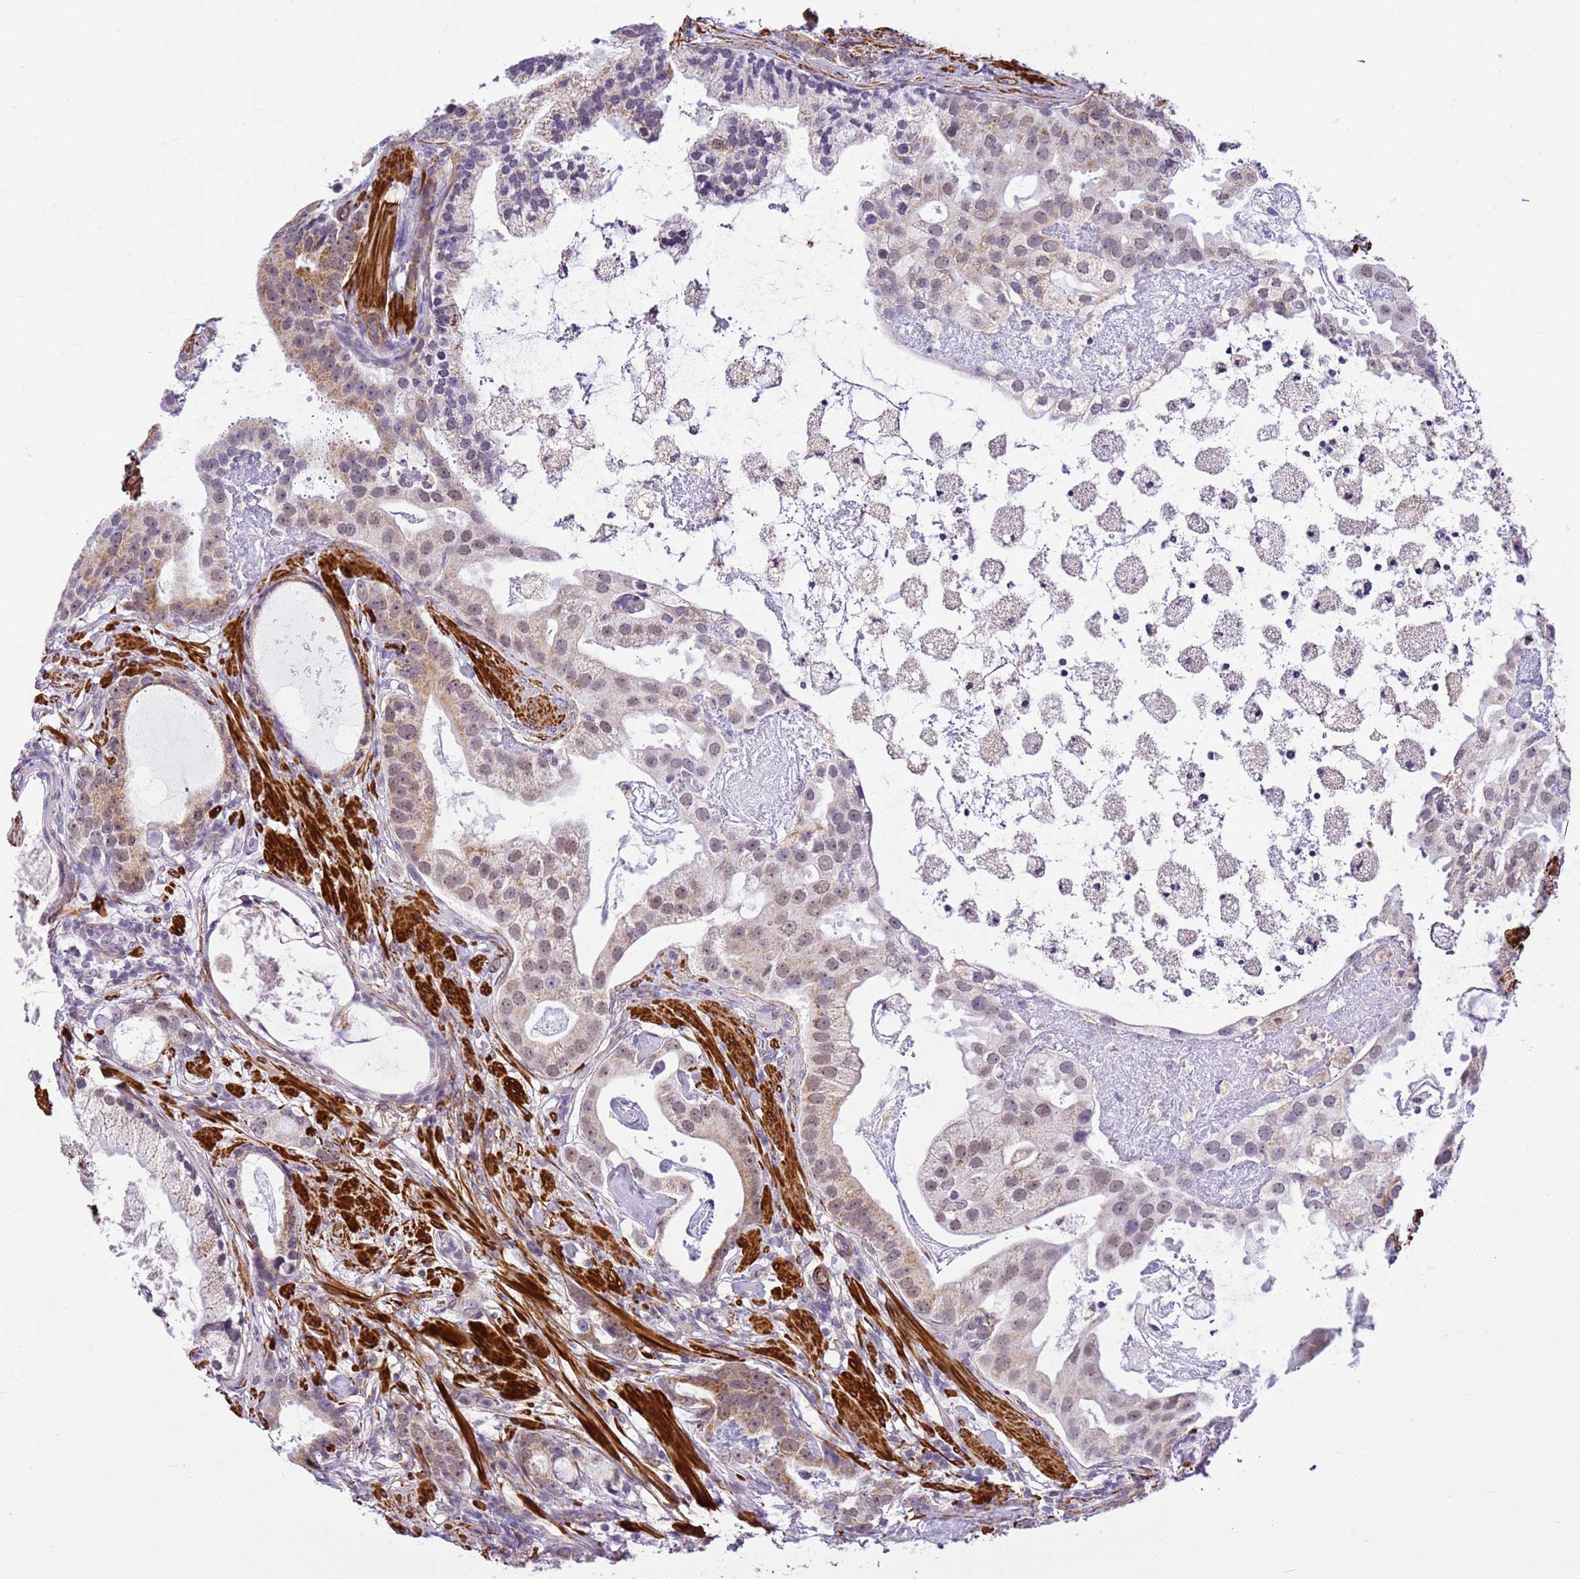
{"staining": {"intensity": "moderate", "quantity": "25%-75%", "location": "cytoplasmic/membranous"}, "tissue": "prostate cancer", "cell_type": "Tumor cells", "image_type": "cancer", "snomed": [{"axis": "morphology", "description": "Adenocarcinoma, Low grade"}, {"axis": "topography", "description": "Prostate"}], "caption": "Moderate cytoplasmic/membranous protein expression is appreciated in about 25%-75% of tumor cells in prostate cancer (adenocarcinoma (low-grade)). (DAB IHC with brightfield microscopy, high magnification).", "gene": "SMIM4", "patient": {"sex": "male", "age": 71}}